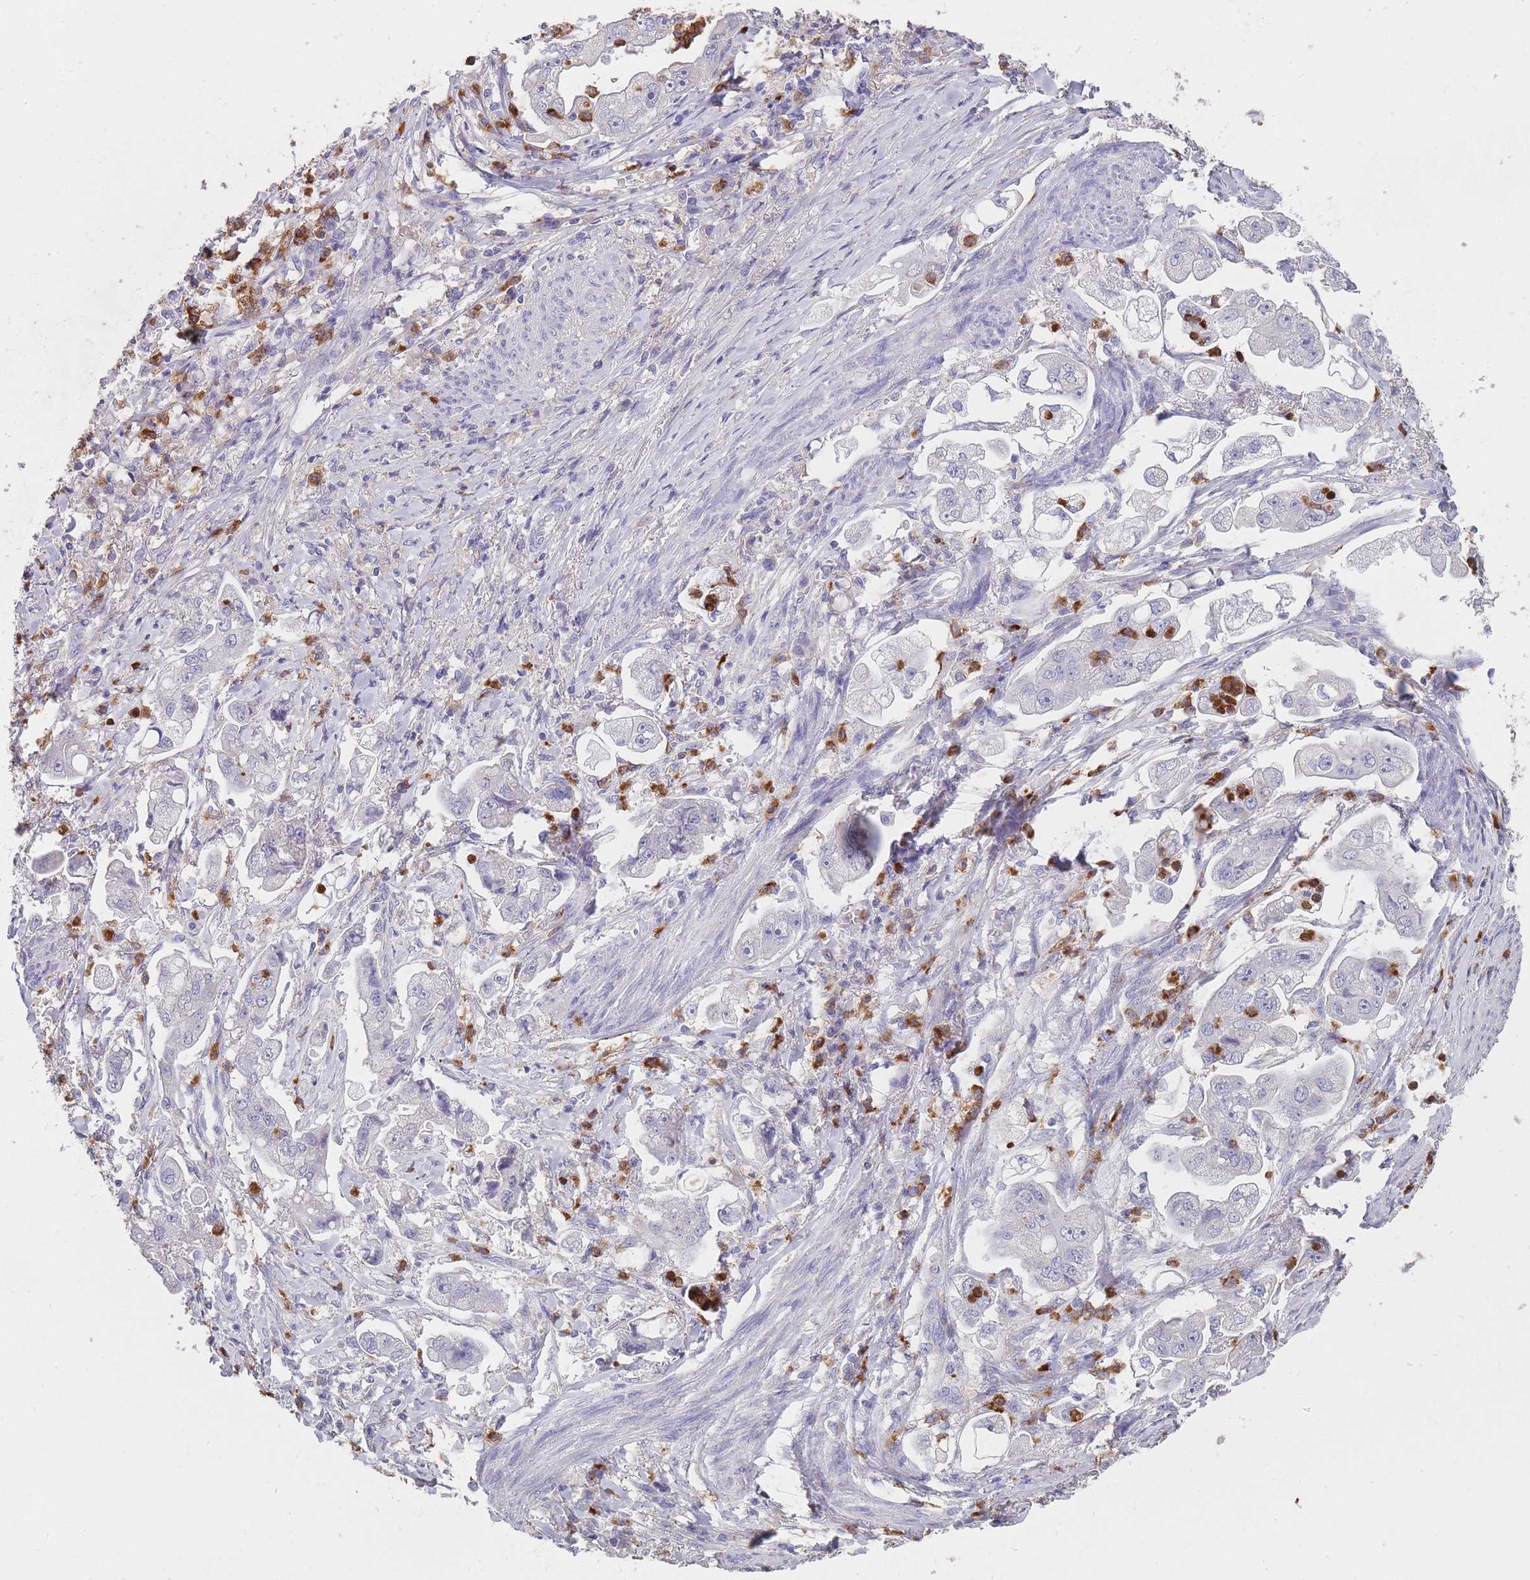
{"staining": {"intensity": "negative", "quantity": "none", "location": "none"}, "tissue": "stomach cancer", "cell_type": "Tumor cells", "image_type": "cancer", "snomed": [{"axis": "morphology", "description": "Adenocarcinoma, NOS"}, {"axis": "topography", "description": "Stomach"}], "caption": "DAB immunohistochemical staining of stomach adenocarcinoma shows no significant expression in tumor cells.", "gene": "CLEC12A", "patient": {"sex": "male", "age": 62}}